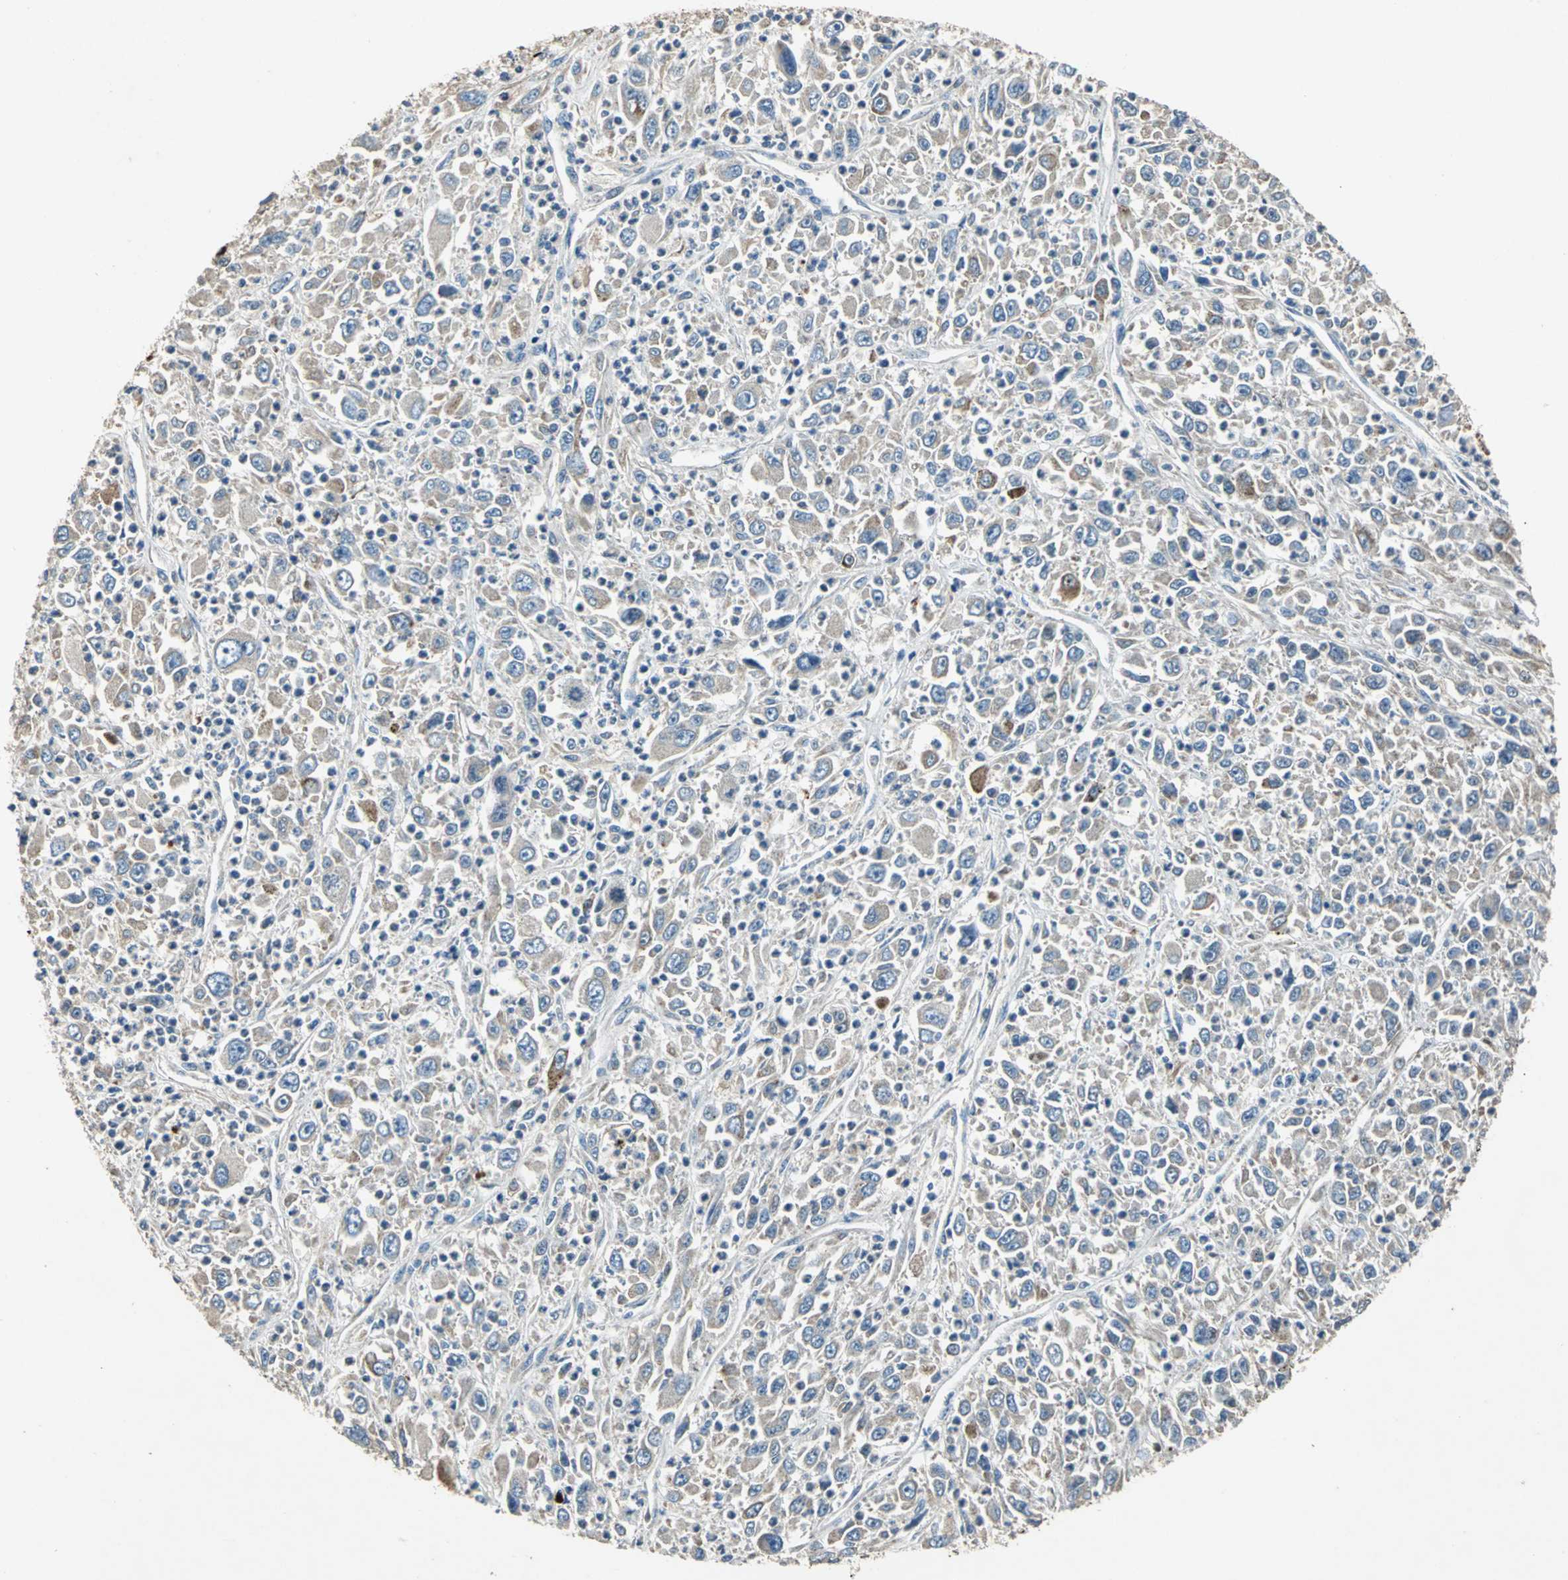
{"staining": {"intensity": "weak", "quantity": ">75%", "location": "cytoplasmic/membranous"}, "tissue": "melanoma", "cell_type": "Tumor cells", "image_type": "cancer", "snomed": [{"axis": "morphology", "description": "Malignant melanoma, Metastatic site"}, {"axis": "topography", "description": "Skin"}], "caption": "Weak cytoplasmic/membranous protein positivity is seen in about >75% of tumor cells in malignant melanoma (metastatic site). (IHC, brightfield microscopy, high magnification).", "gene": "HEPH", "patient": {"sex": "female", "age": 56}}